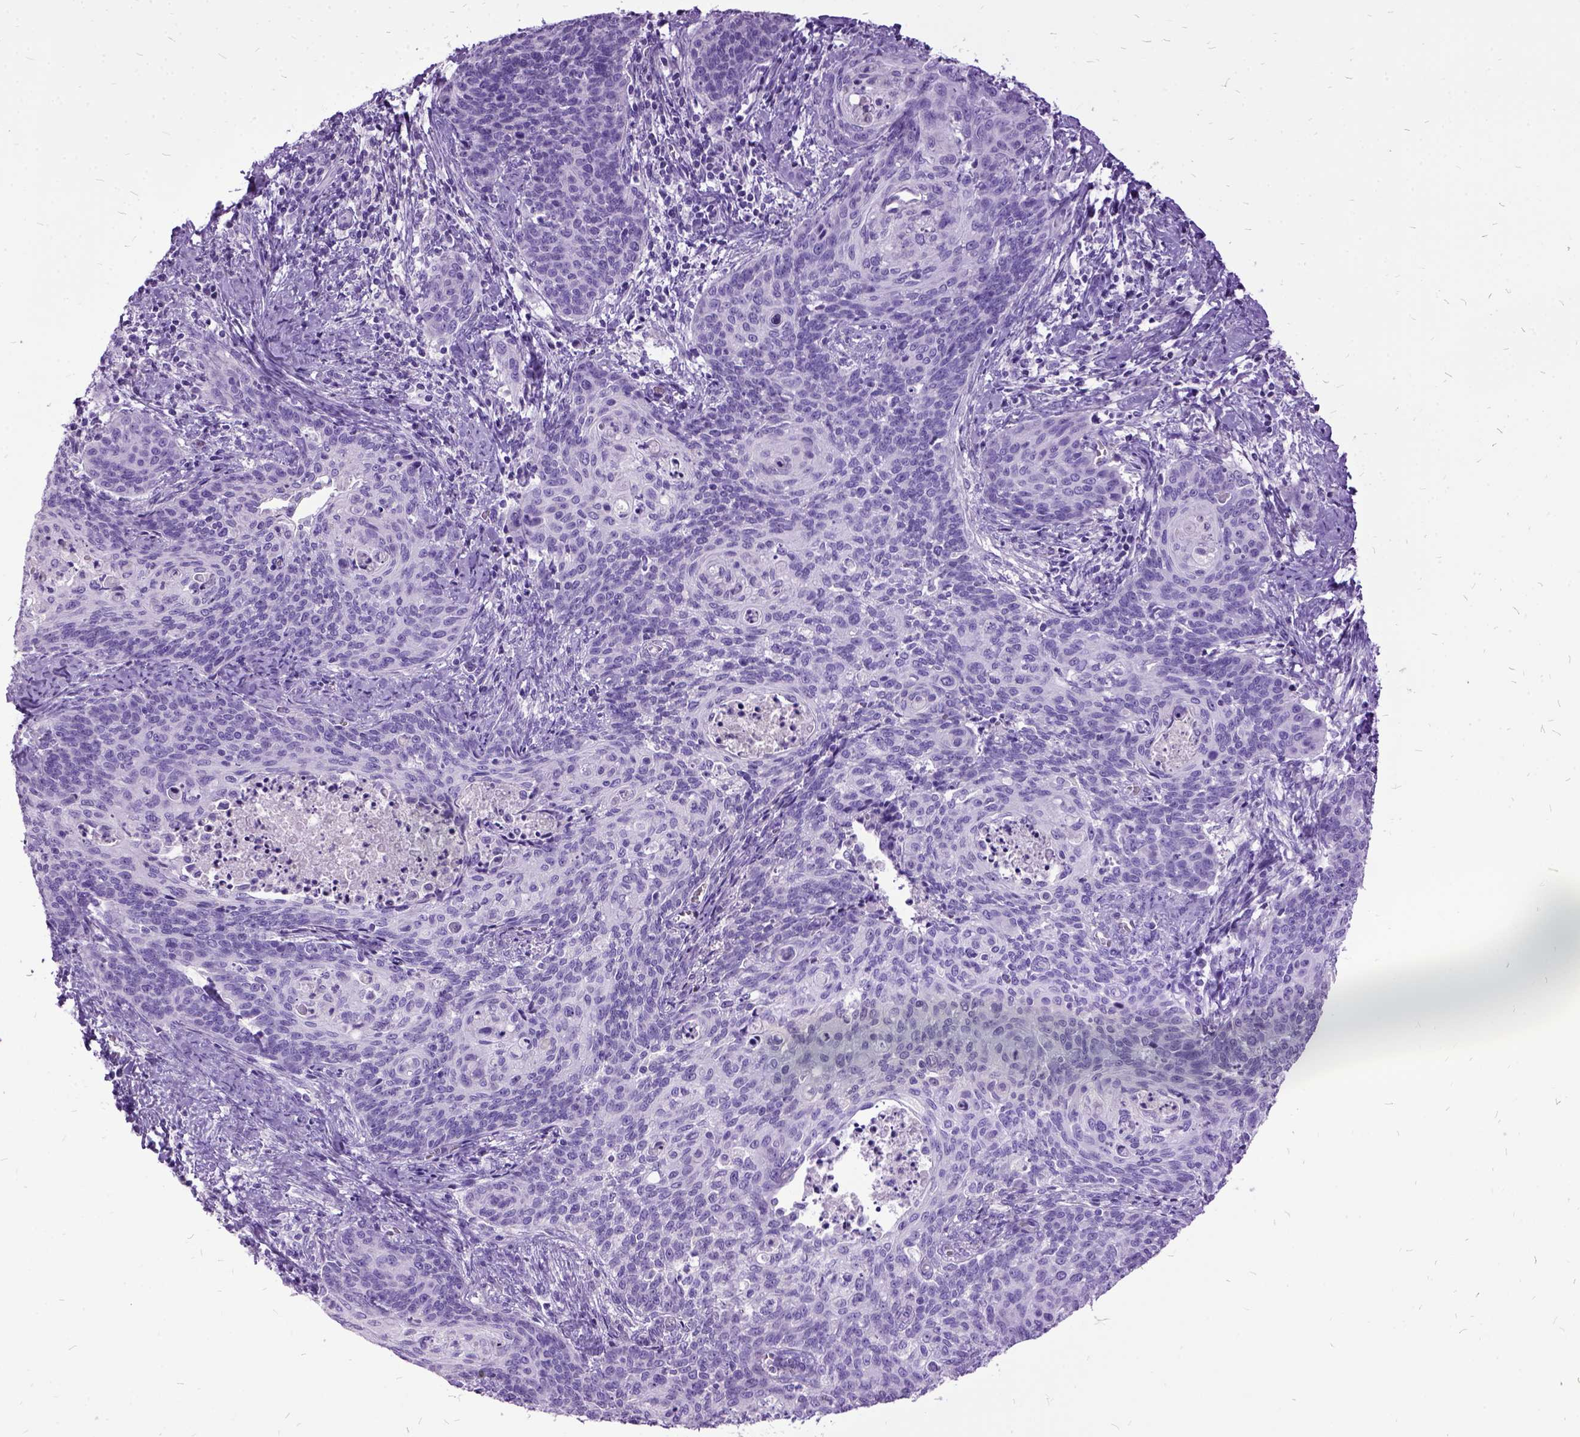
{"staining": {"intensity": "negative", "quantity": "none", "location": "none"}, "tissue": "cervical cancer", "cell_type": "Tumor cells", "image_type": "cancer", "snomed": [{"axis": "morphology", "description": "Normal tissue, NOS"}, {"axis": "morphology", "description": "Squamous cell carcinoma, NOS"}, {"axis": "topography", "description": "Cervix"}], "caption": "The immunohistochemistry (IHC) micrograph has no significant staining in tumor cells of squamous cell carcinoma (cervical) tissue.", "gene": "MME", "patient": {"sex": "female", "age": 39}}